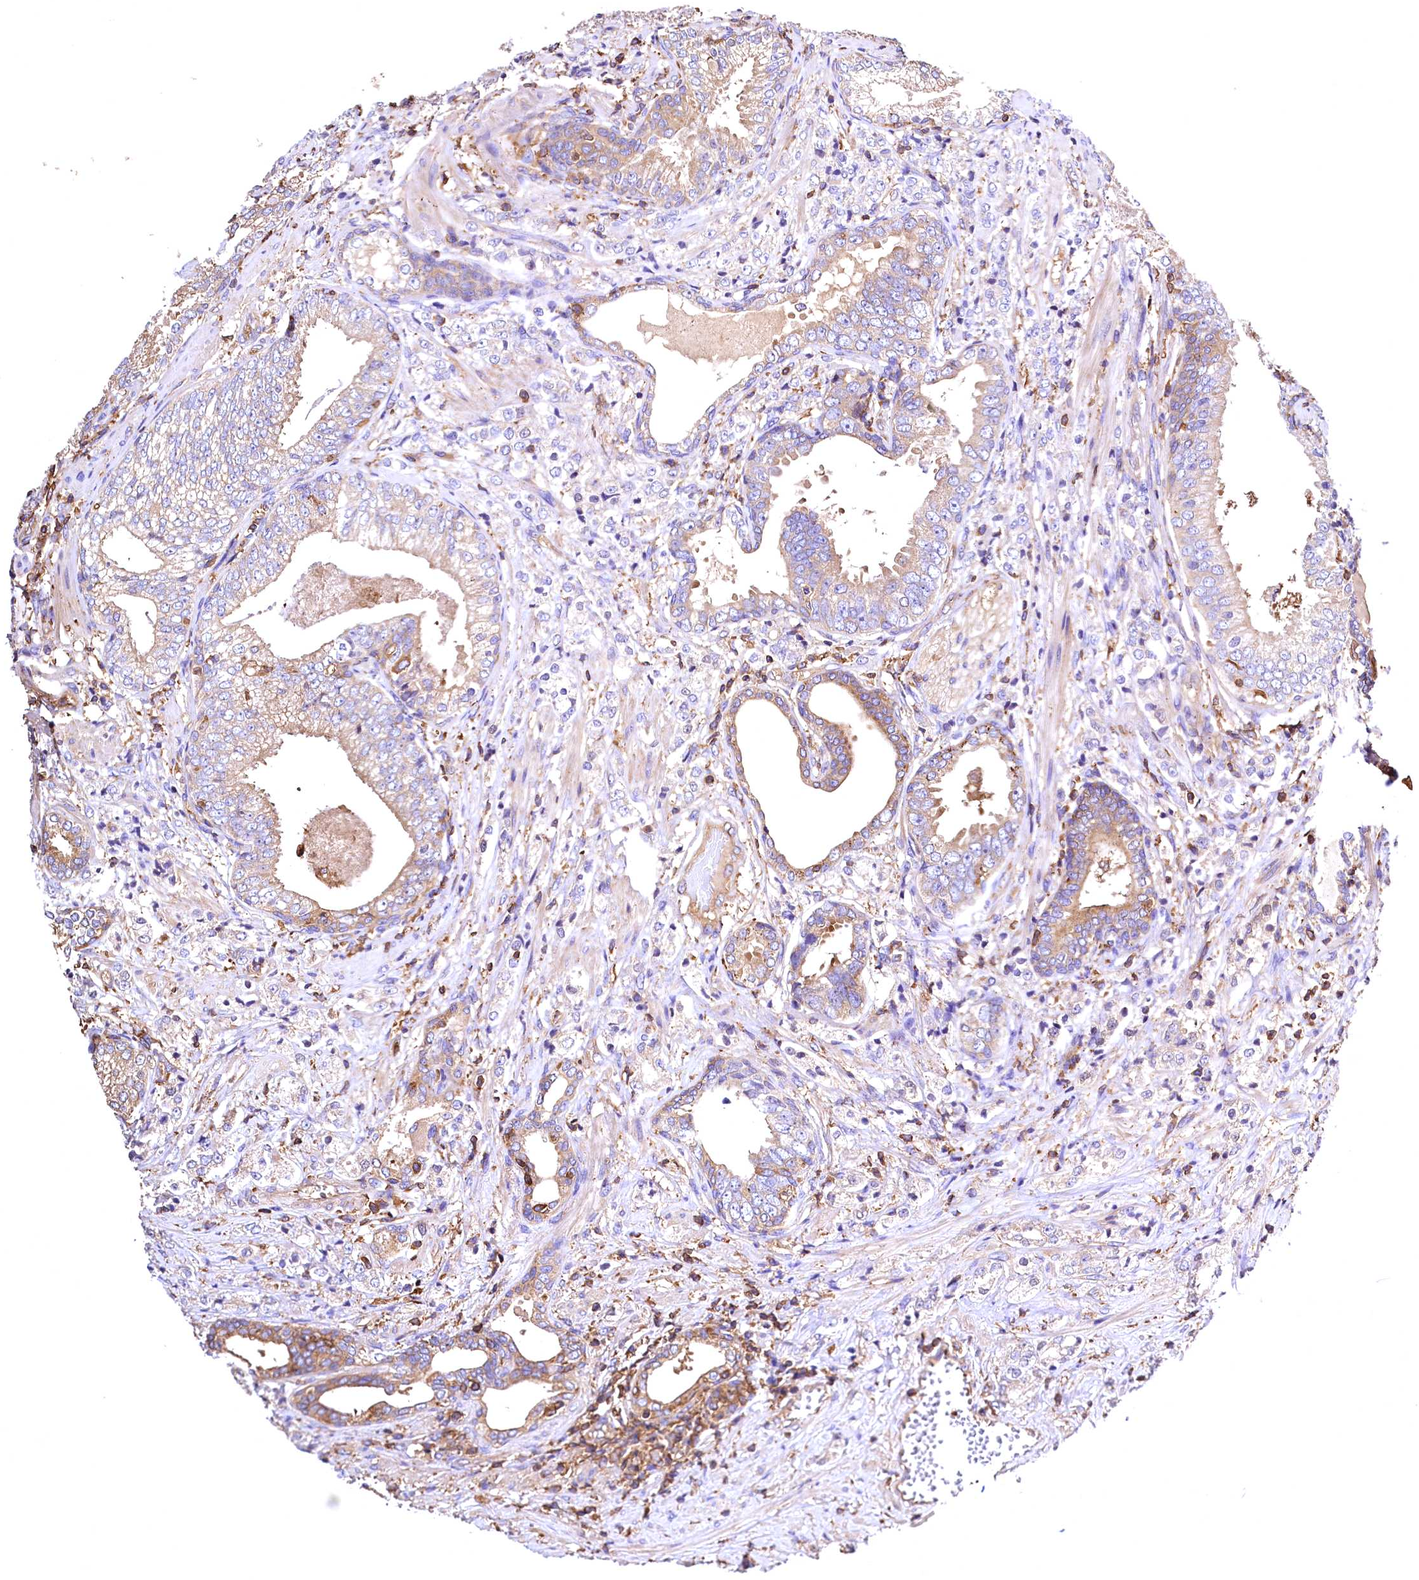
{"staining": {"intensity": "moderate", "quantity": "<25%", "location": "cytoplasmic/membranous"}, "tissue": "prostate cancer", "cell_type": "Tumor cells", "image_type": "cancer", "snomed": [{"axis": "morphology", "description": "Adenocarcinoma, High grade"}, {"axis": "topography", "description": "Prostate"}], "caption": "Immunohistochemistry of human high-grade adenocarcinoma (prostate) shows low levels of moderate cytoplasmic/membranous expression in about <25% of tumor cells. The protein is stained brown, and the nuclei are stained in blue (DAB (3,3'-diaminobenzidine) IHC with brightfield microscopy, high magnification).", "gene": "RARS2", "patient": {"sex": "male", "age": 69}}